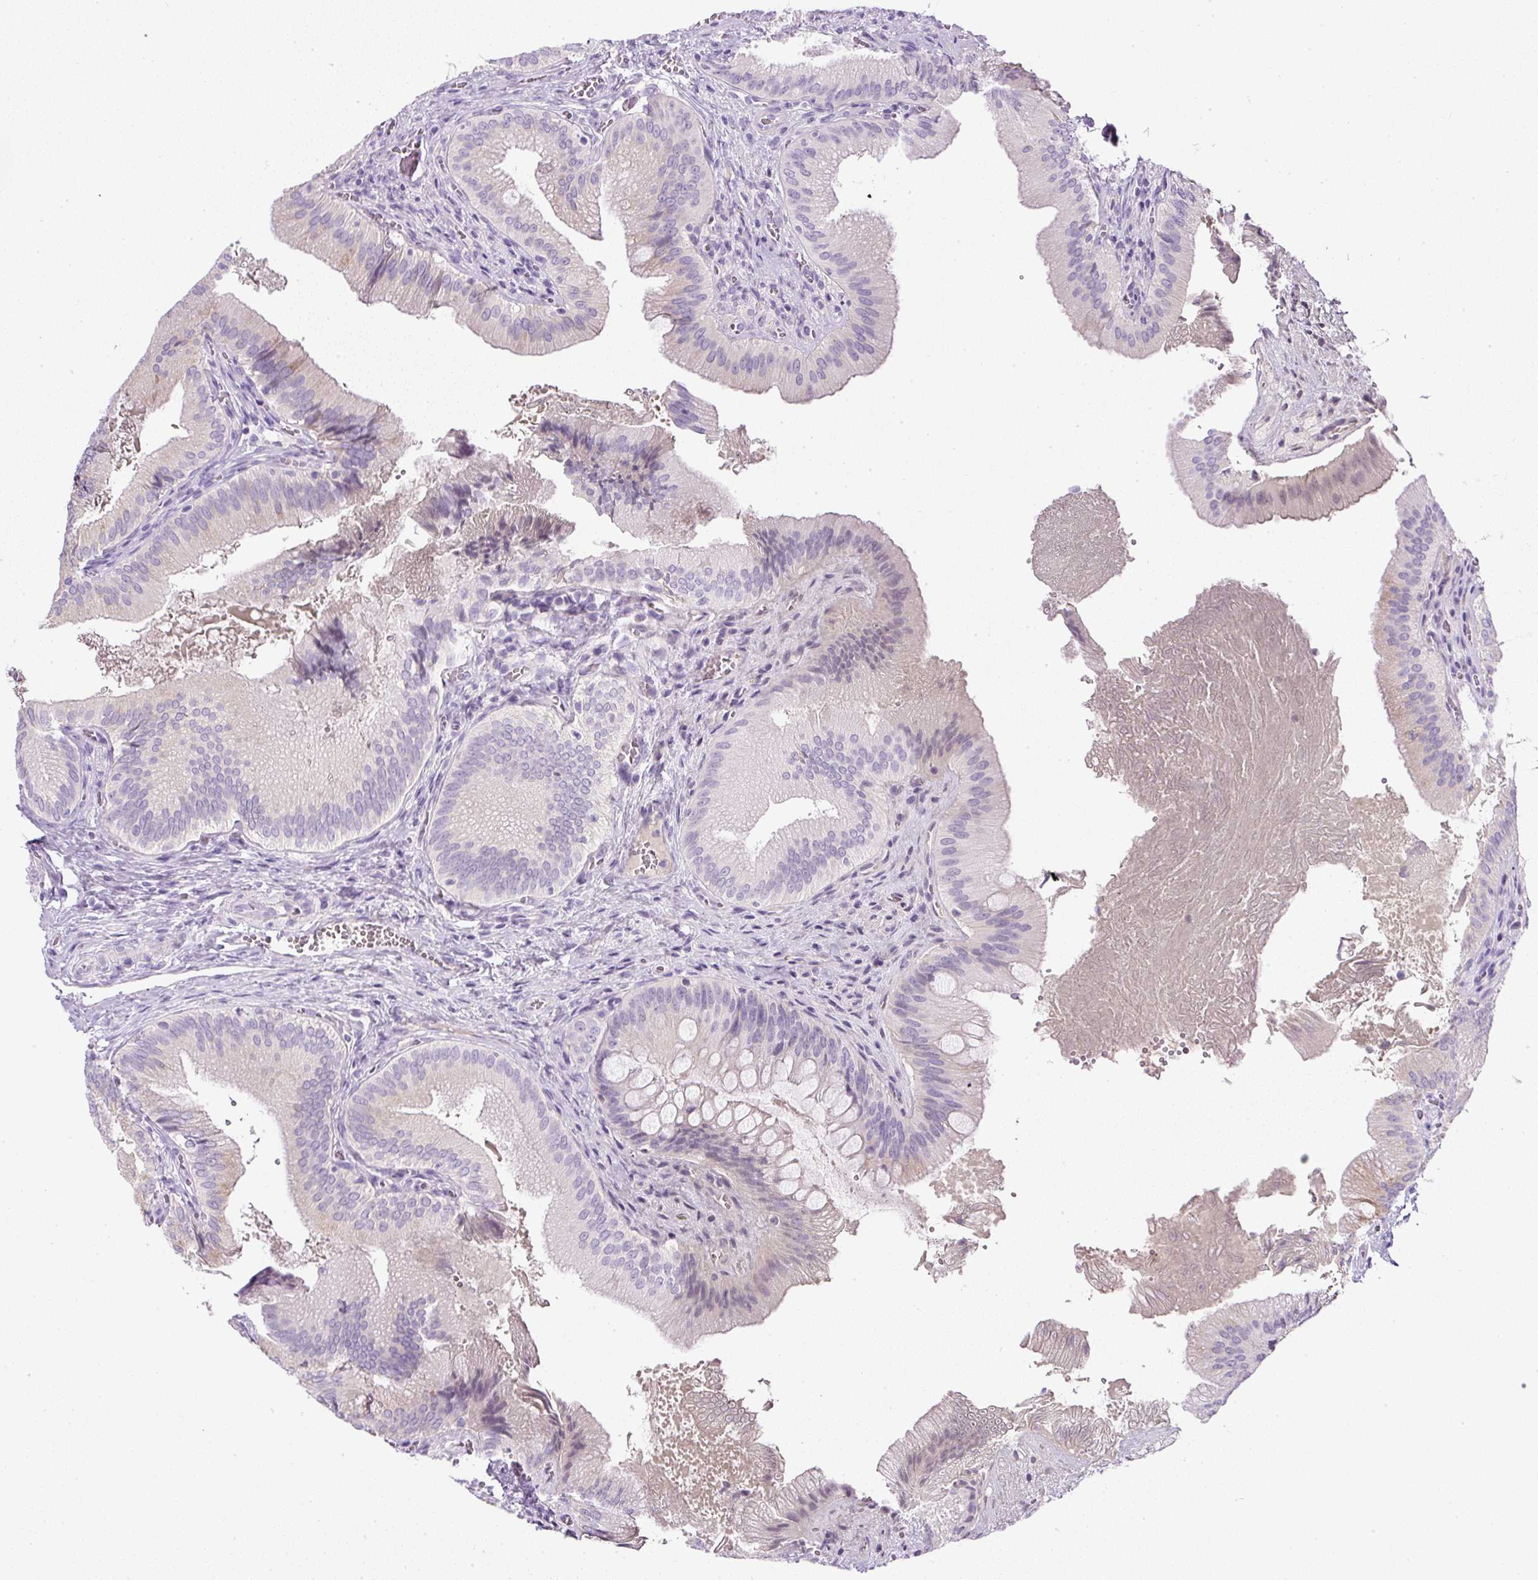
{"staining": {"intensity": "negative", "quantity": "none", "location": "none"}, "tissue": "gallbladder", "cell_type": "Glandular cells", "image_type": "normal", "snomed": [{"axis": "morphology", "description": "Normal tissue, NOS"}, {"axis": "topography", "description": "Gallbladder"}], "caption": "Human gallbladder stained for a protein using IHC shows no staining in glandular cells.", "gene": "COL9A2", "patient": {"sex": "male", "age": 17}}